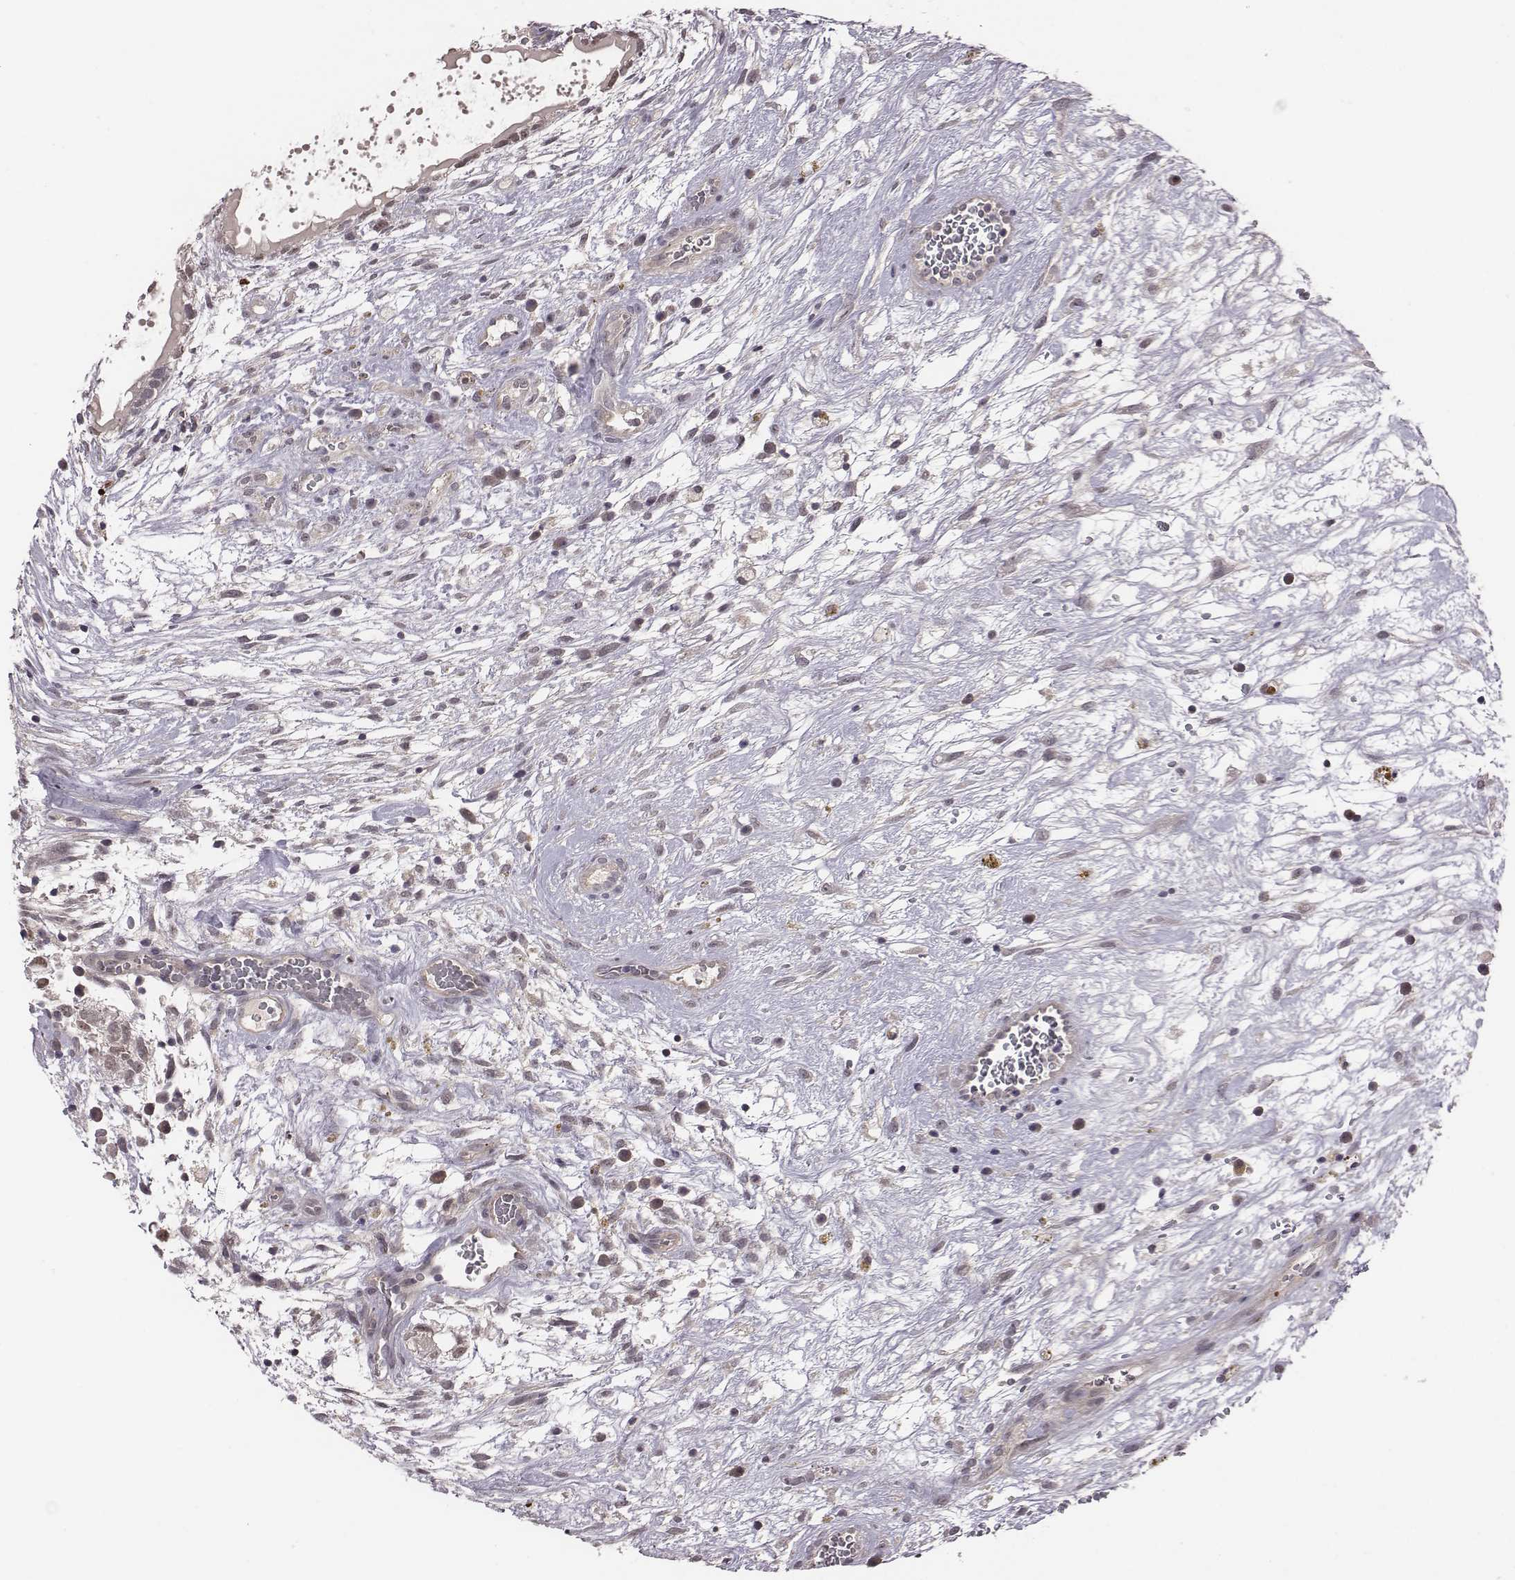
{"staining": {"intensity": "negative", "quantity": "none", "location": "none"}, "tissue": "testis cancer", "cell_type": "Tumor cells", "image_type": "cancer", "snomed": [{"axis": "morphology", "description": "Normal tissue, NOS"}, {"axis": "morphology", "description": "Carcinoma, Embryonal, NOS"}, {"axis": "topography", "description": "Testis"}], "caption": "The immunohistochemistry (IHC) histopathology image has no significant positivity in tumor cells of testis cancer (embryonal carcinoma) tissue.", "gene": "SMURF2", "patient": {"sex": "male", "age": 32}}